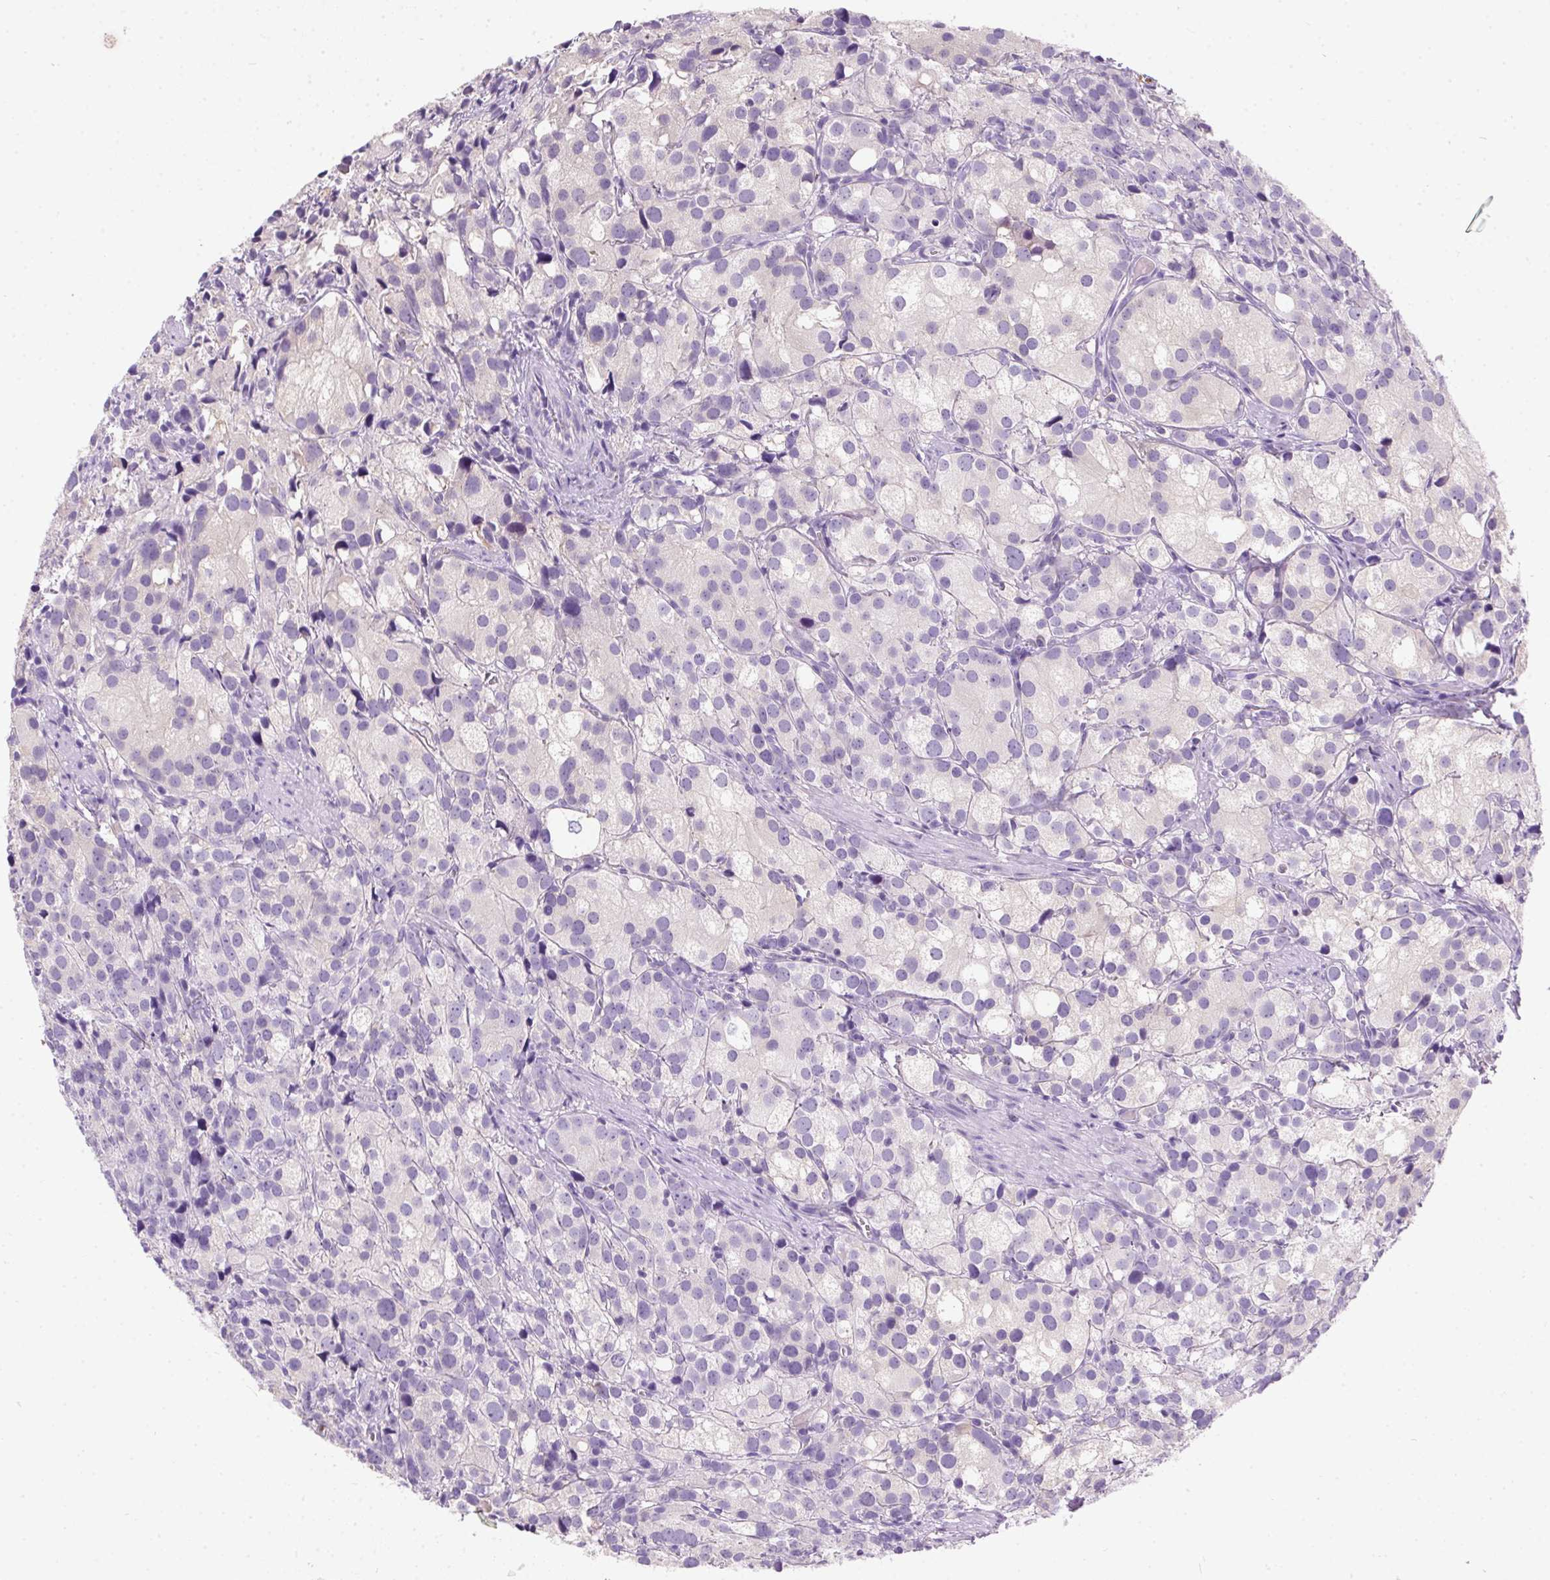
{"staining": {"intensity": "negative", "quantity": "none", "location": "none"}, "tissue": "prostate cancer", "cell_type": "Tumor cells", "image_type": "cancer", "snomed": [{"axis": "morphology", "description": "Adenocarcinoma, High grade"}, {"axis": "topography", "description": "Prostate"}], "caption": "An immunohistochemistry histopathology image of high-grade adenocarcinoma (prostate) is shown. There is no staining in tumor cells of high-grade adenocarcinoma (prostate).", "gene": "SSTR4", "patient": {"sex": "male", "age": 86}}